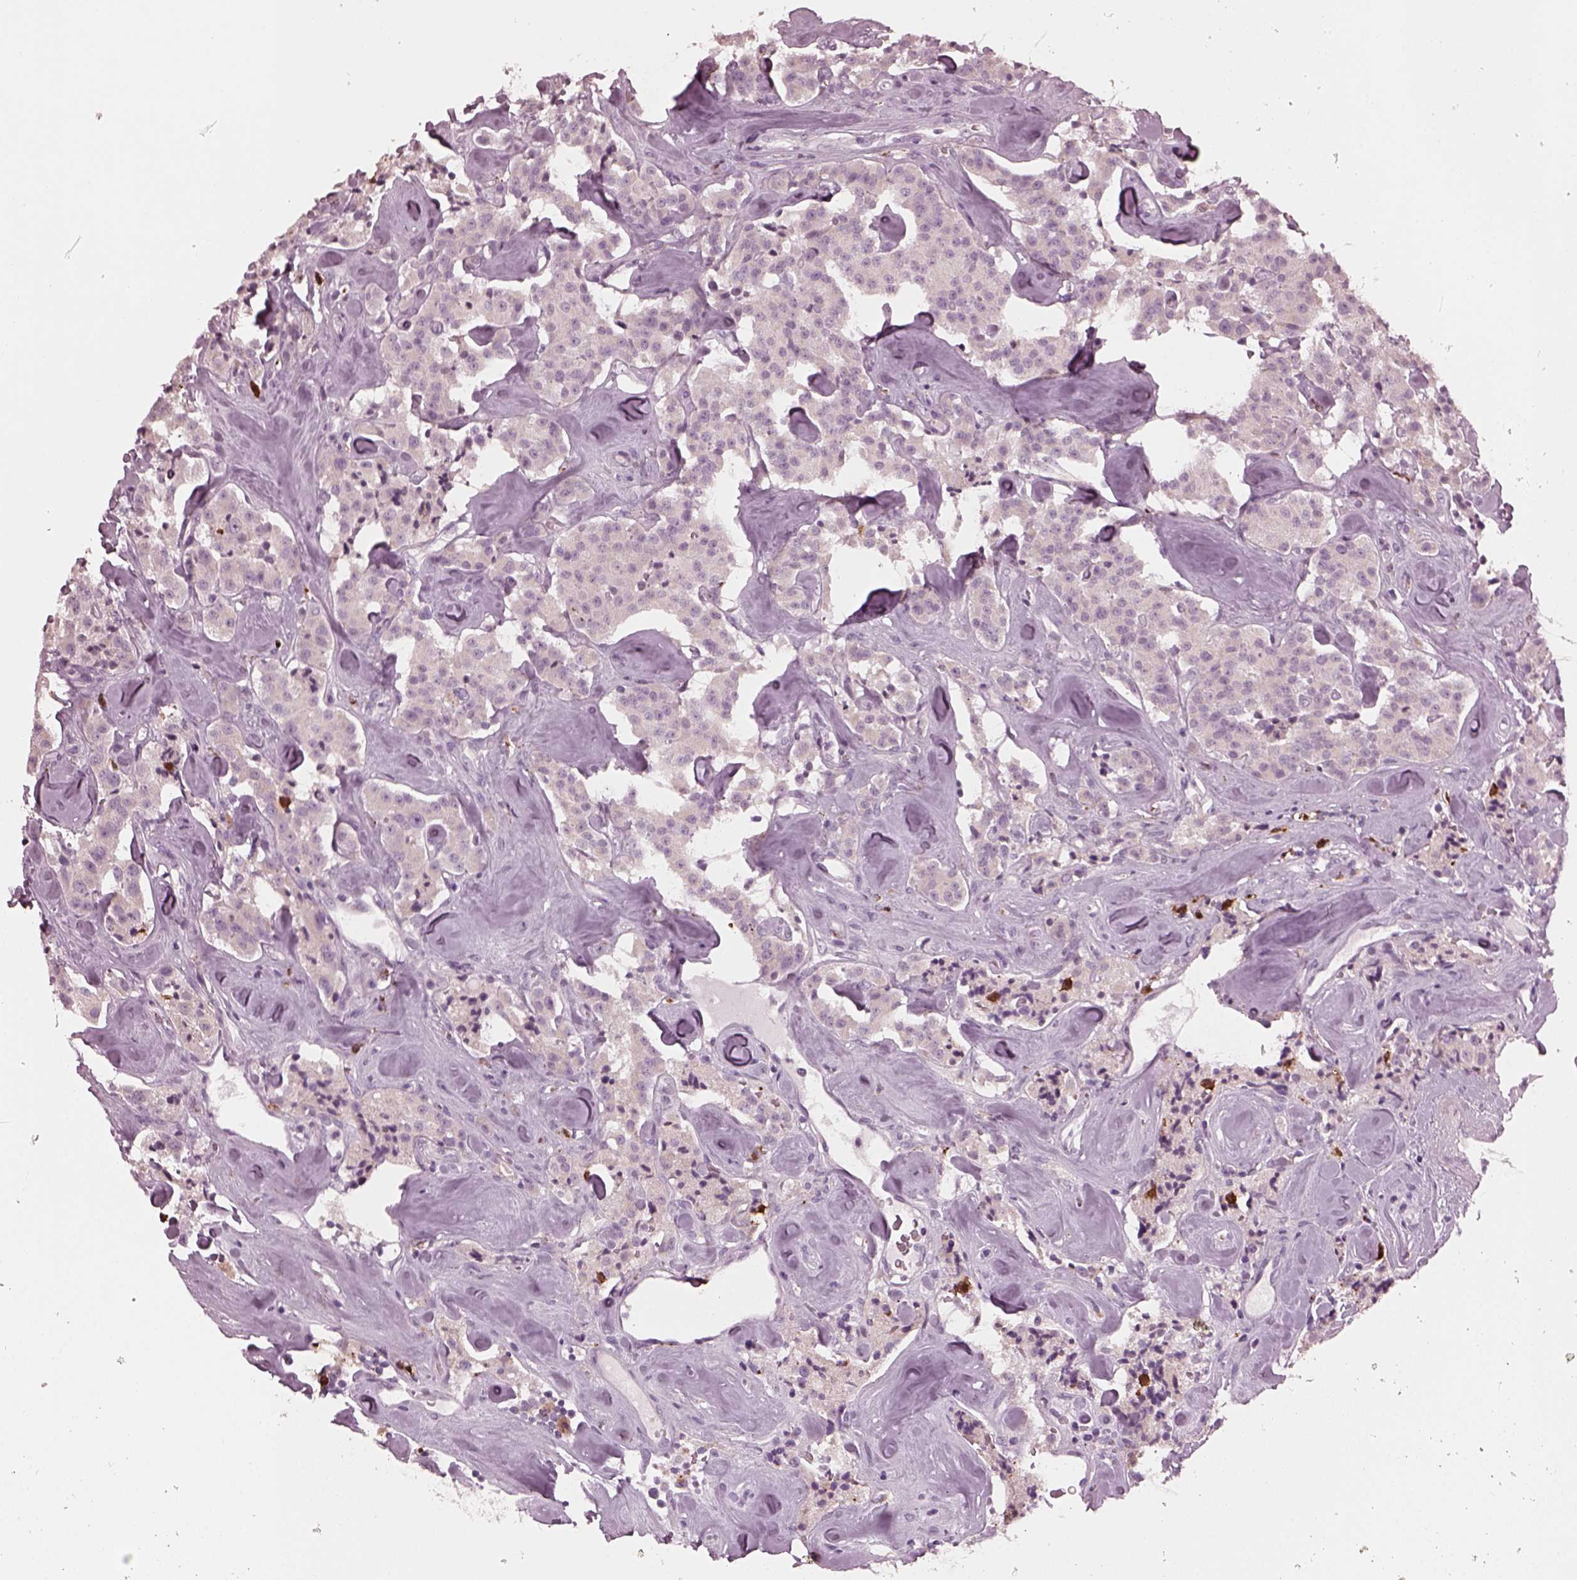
{"staining": {"intensity": "negative", "quantity": "none", "location": "none"}, "tissue": "carcinoid", "cell_type": "Tumor cells", "image_type": "cancer", "snomed": [{"axis": "morphology", "description": "Carcinoid, malignant, NOS"}, {"axis": "topography", "description": "Pancreas"}], "caption": "This is a micrograph of immunohistochemistry (IHC) staining of carcinoid, which shows no expression in tumor cells.", "gene": "SLAMF8", "patient": {"sex": "male", "age": 41}}